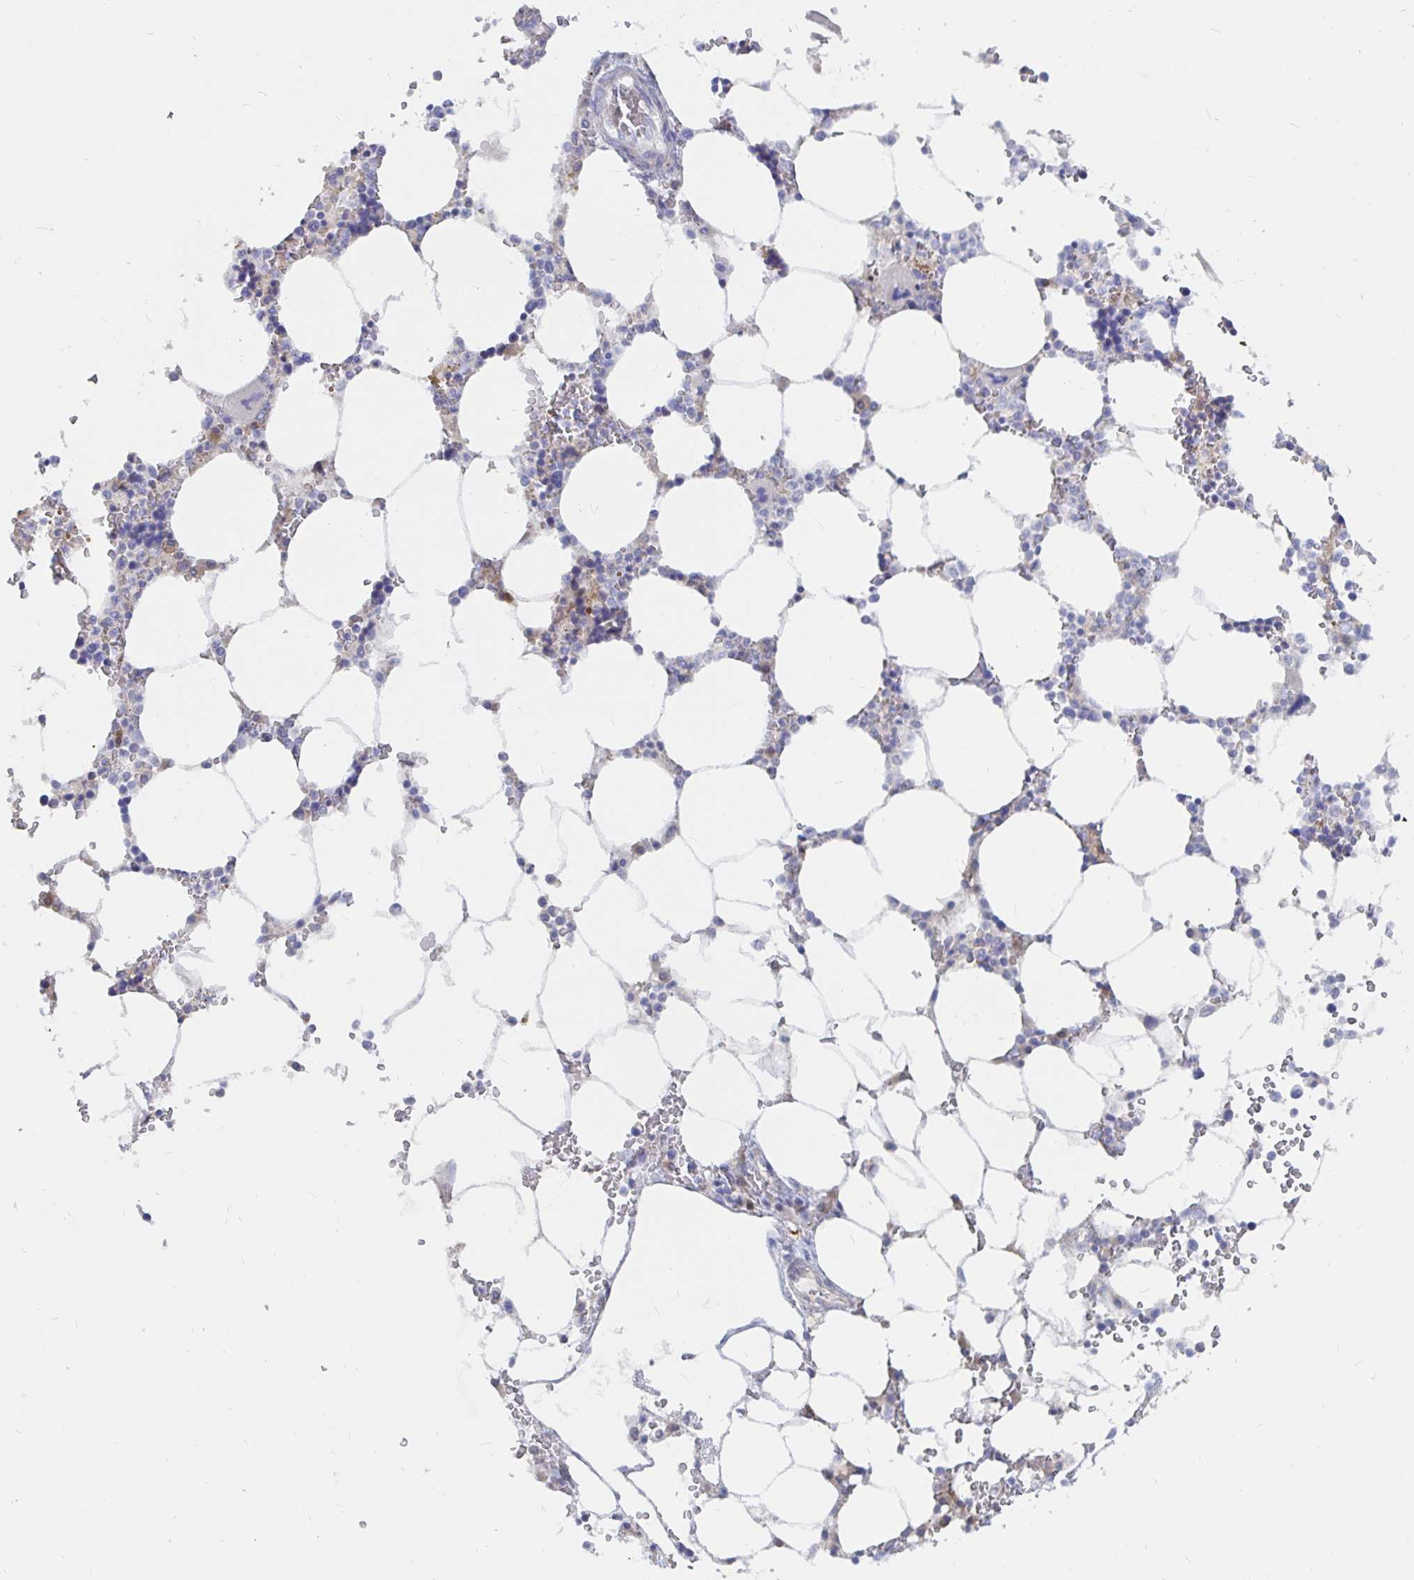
{"staining": {"intensity": "negative", "quantity": "none", "location": "none"}, "tissue": "bone marrow", "cell_type": "Hematopoietic cells", "image_type": "normal", "snomed": [{"axis": "morphology", "description": "Normal tissue, NOS"}, {"axis": "topography", "description": "Bone marrow"}], "caption": "An image of human bone marrow is negative for staining in hematopoietic cells. (DAB (3,3'-diaminobenzidine) immunohistochemistry visualized using brightfield microscopy, high magnification).", "gene": "KCTD19", "patient": {"sex": "male", "age": 64}}